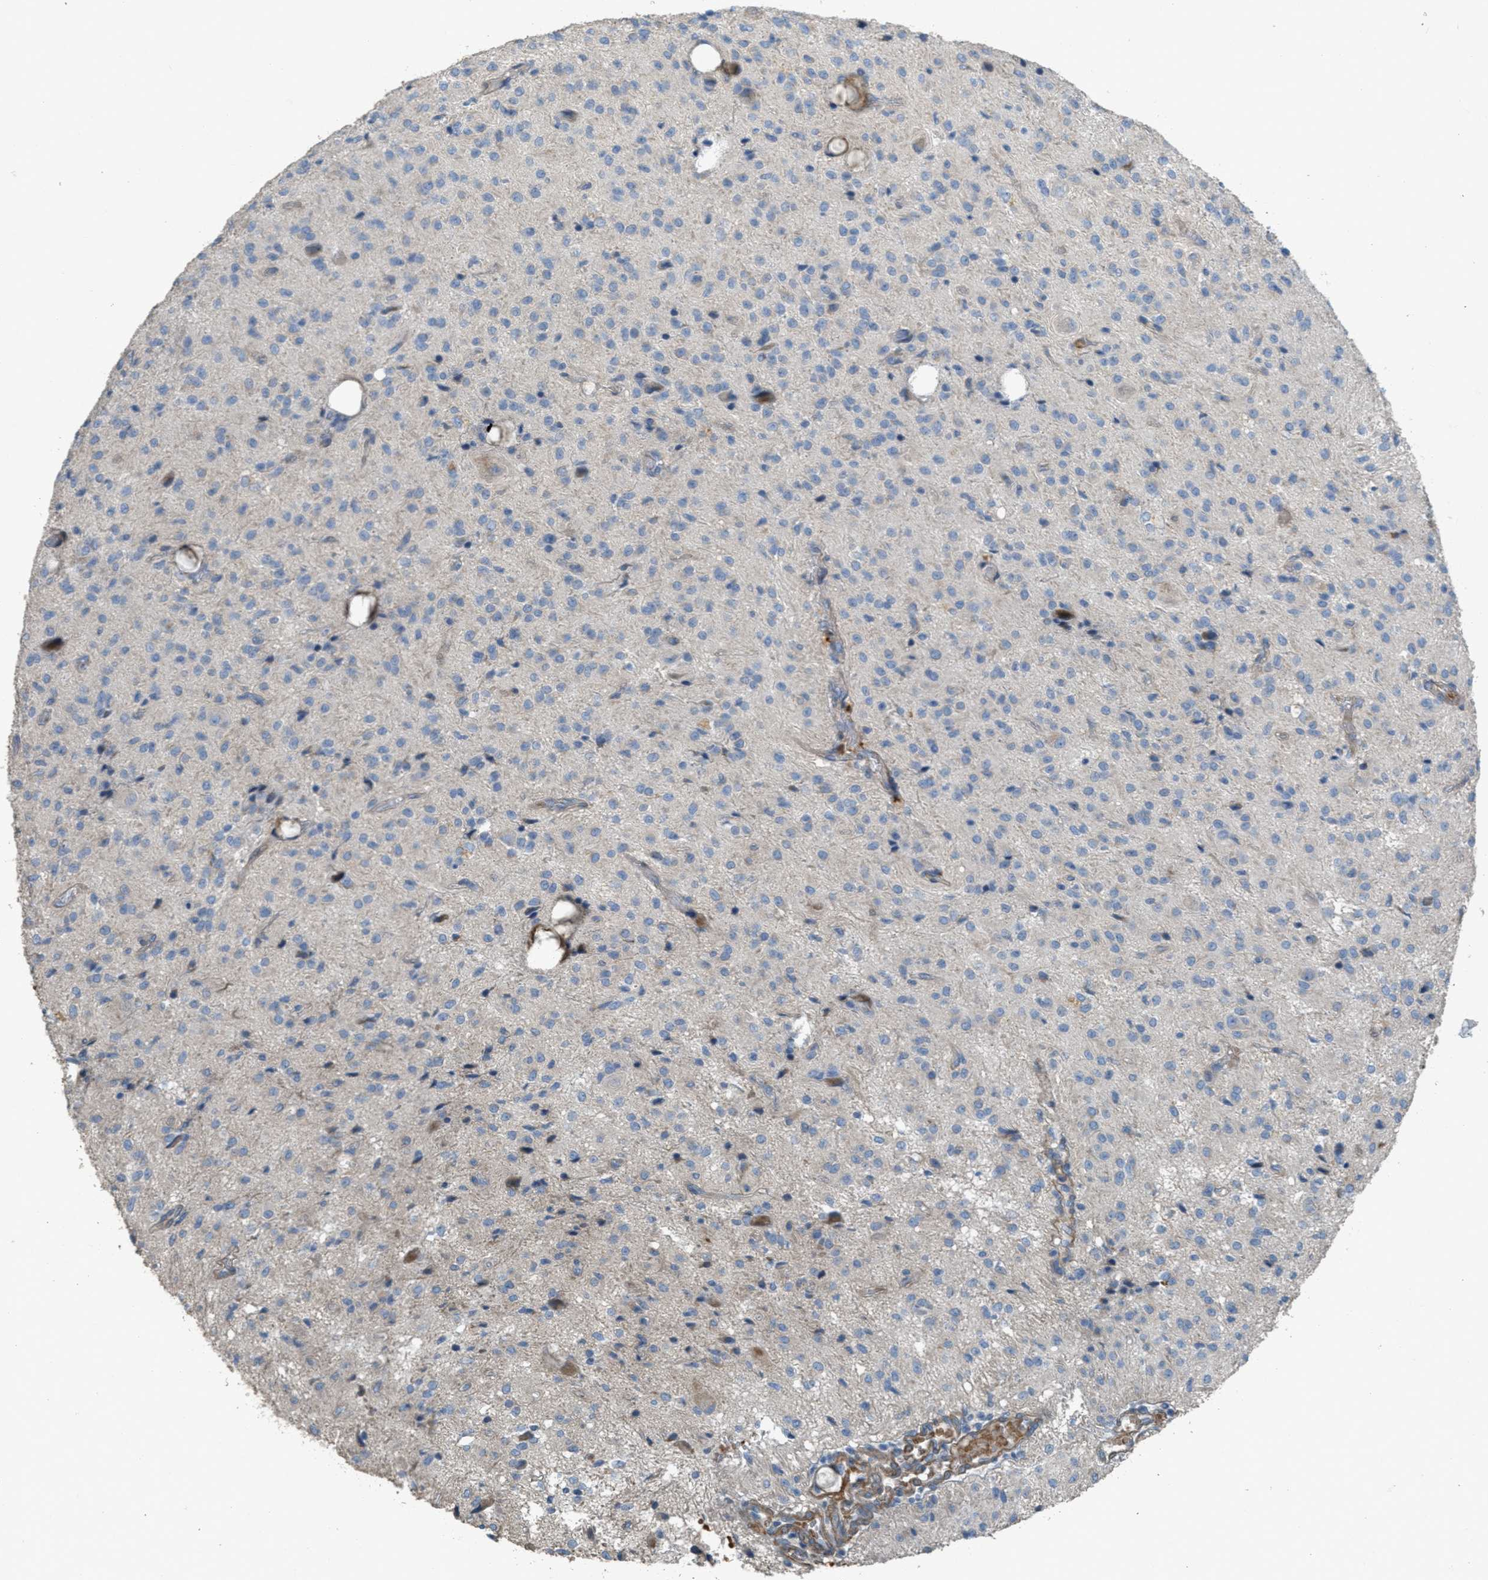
{"staining": {"intensity": "weak", "quantity": "<25%", "location": "cytoplasmic/membranous"}, "tissue": "glioma", "cell_type": "Tumor cells", "image_type": "cancer", "snomed": [{"axis": "morphology", "description": "Glioma, malignant, High grade"}, {"axis": "topography", "description": "Brain"}], "caption": "The immunohistochemistry photomicrograph has no significant expression in tumor cells of high-grade glioma (malignant) tissue.", "gene": "MRS2", "patient": {"sex": "female", "age": 59}}